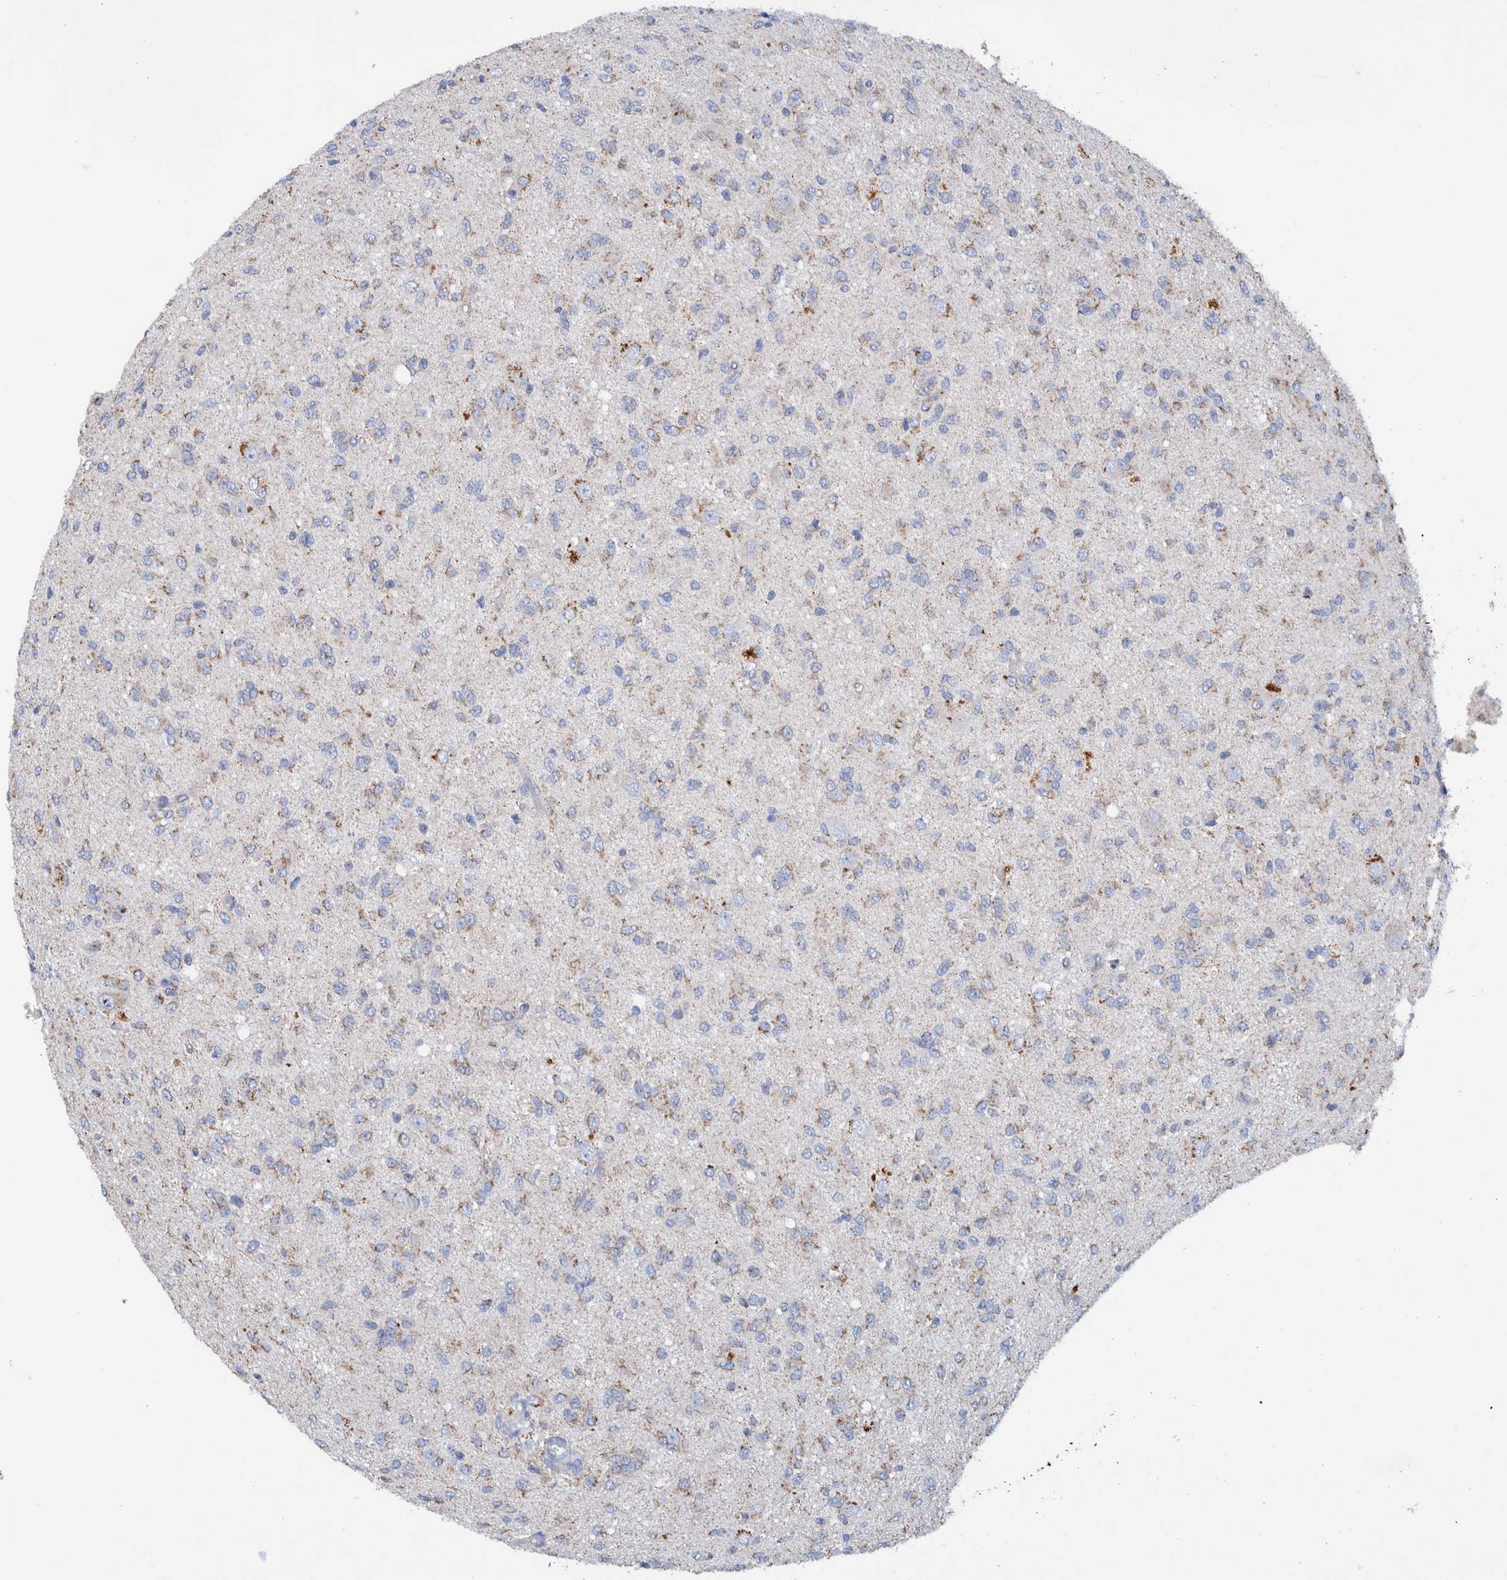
{"staining": {"intensity": "moderate", "quantity": "25%-75%", "location": "cytoplasmic/membranous"}, "tissue": "glioma", "cell_type": "Tumor cells", "image_type": "cancer", "snomed": [{"axis": "morphology", "description": "Glioma, malignant, High grade"}, {"axis": "topography", "description": "Brain"}], "caption": "Malignant glioma (high-grade) tissue demonstrates moderate cytoplasmic/membranous staining in about 25%-75% of tumor cells, visualized by immunohistochemistry.", "gene": "DECR1", "patient": {"sex": "female", "age": 59}}